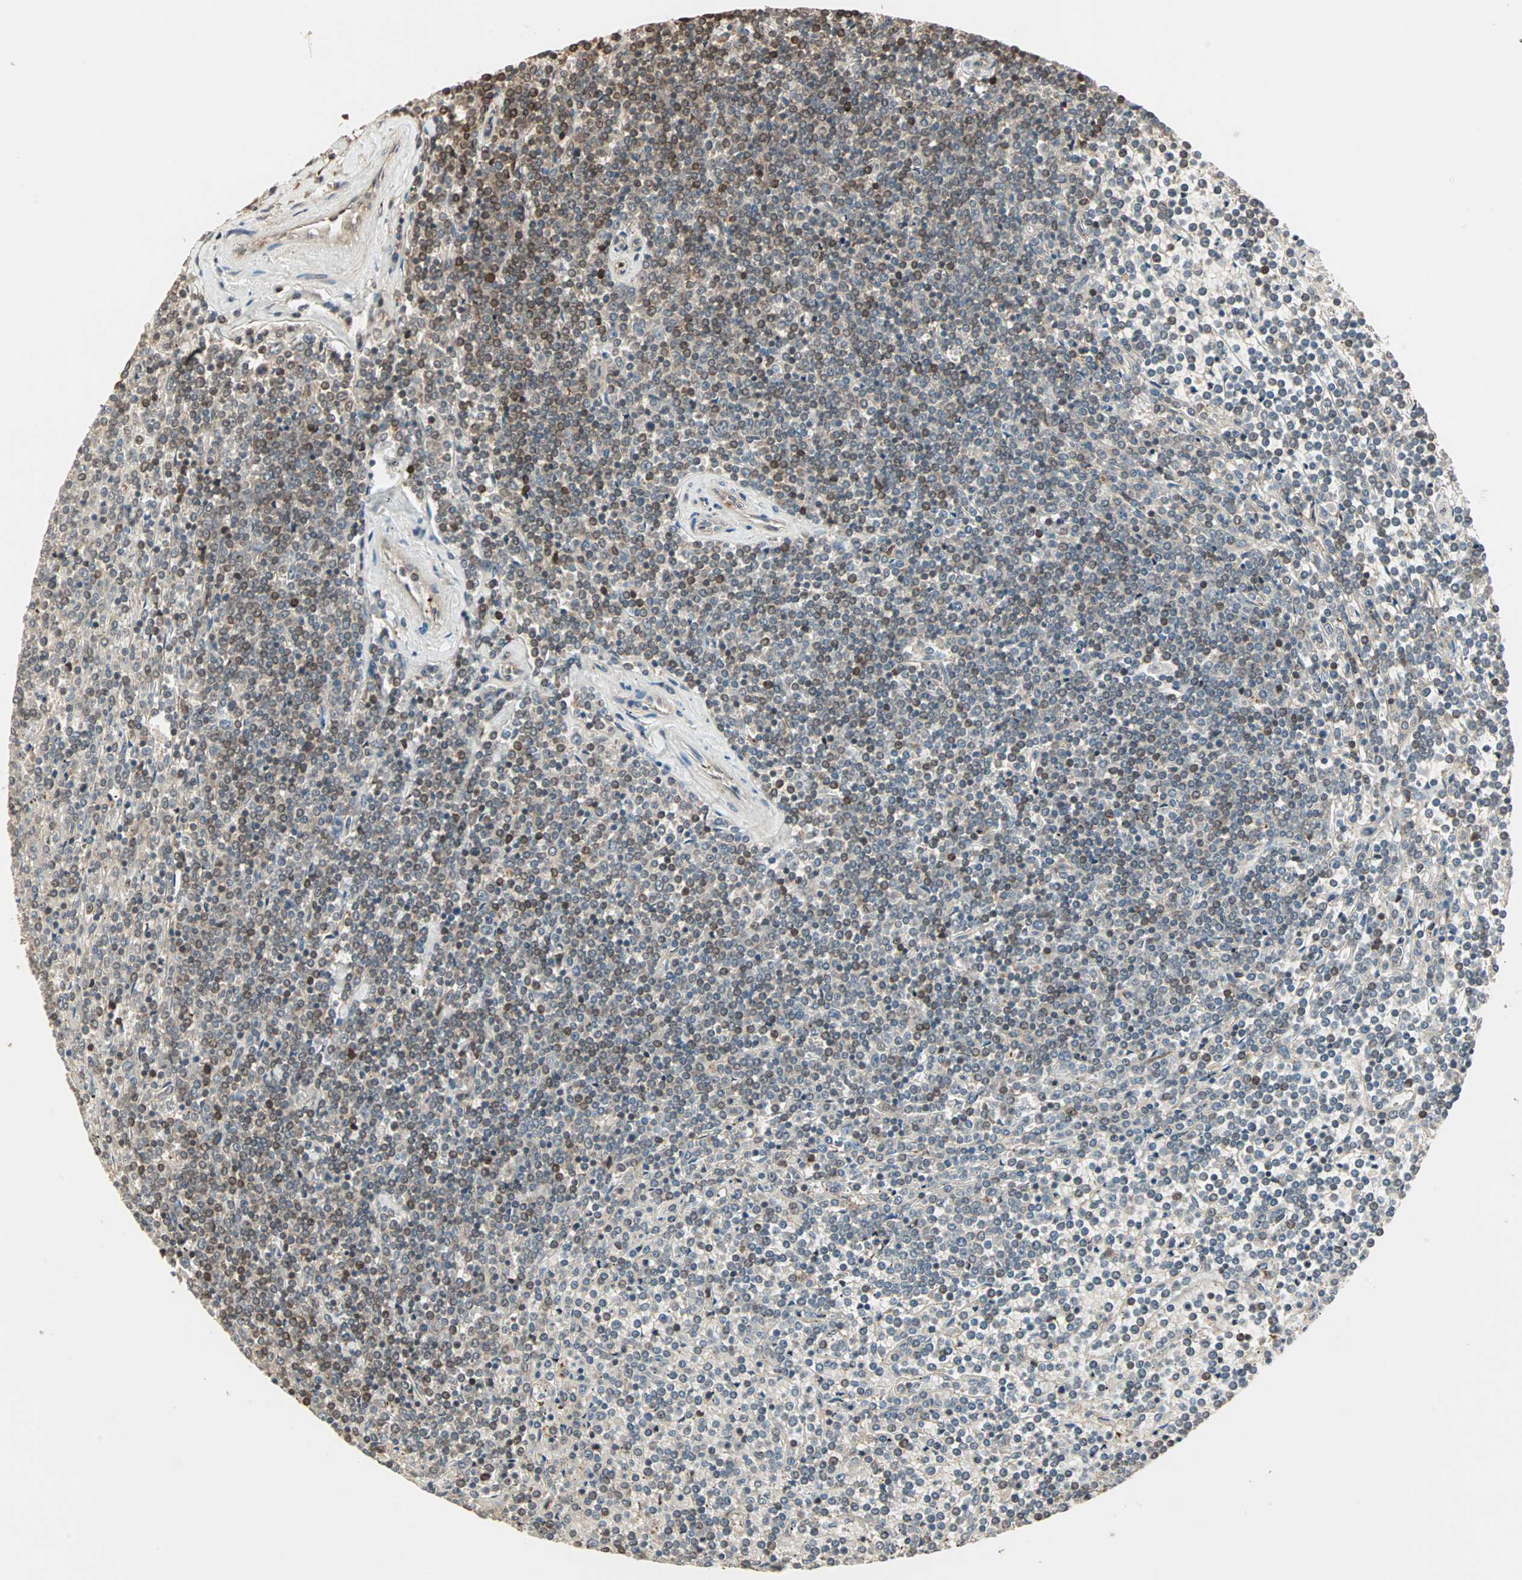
{"staining": {"intensity": "moderate", "quantity": "25%-75%", "location": "cytoplasmic/membranous,nuclear"}, "tissue": "lymphoma", "cell_type": "Tumor cells", "image_type": "cancer", "snomed": [{"axis": "morphology", "description": "Malignant lymphoma, non-Hodgkin's type, Low grade"}, {"axis": "topography", "description": "Spleen"}], "caption": "Tumor cells display moderate cytoplasmic/membranous and nuclear expression in approximately 25%-75% of cells in lymphoma.", "gene": "DRG2", "patient": {"sex": "female", "age": 19}}